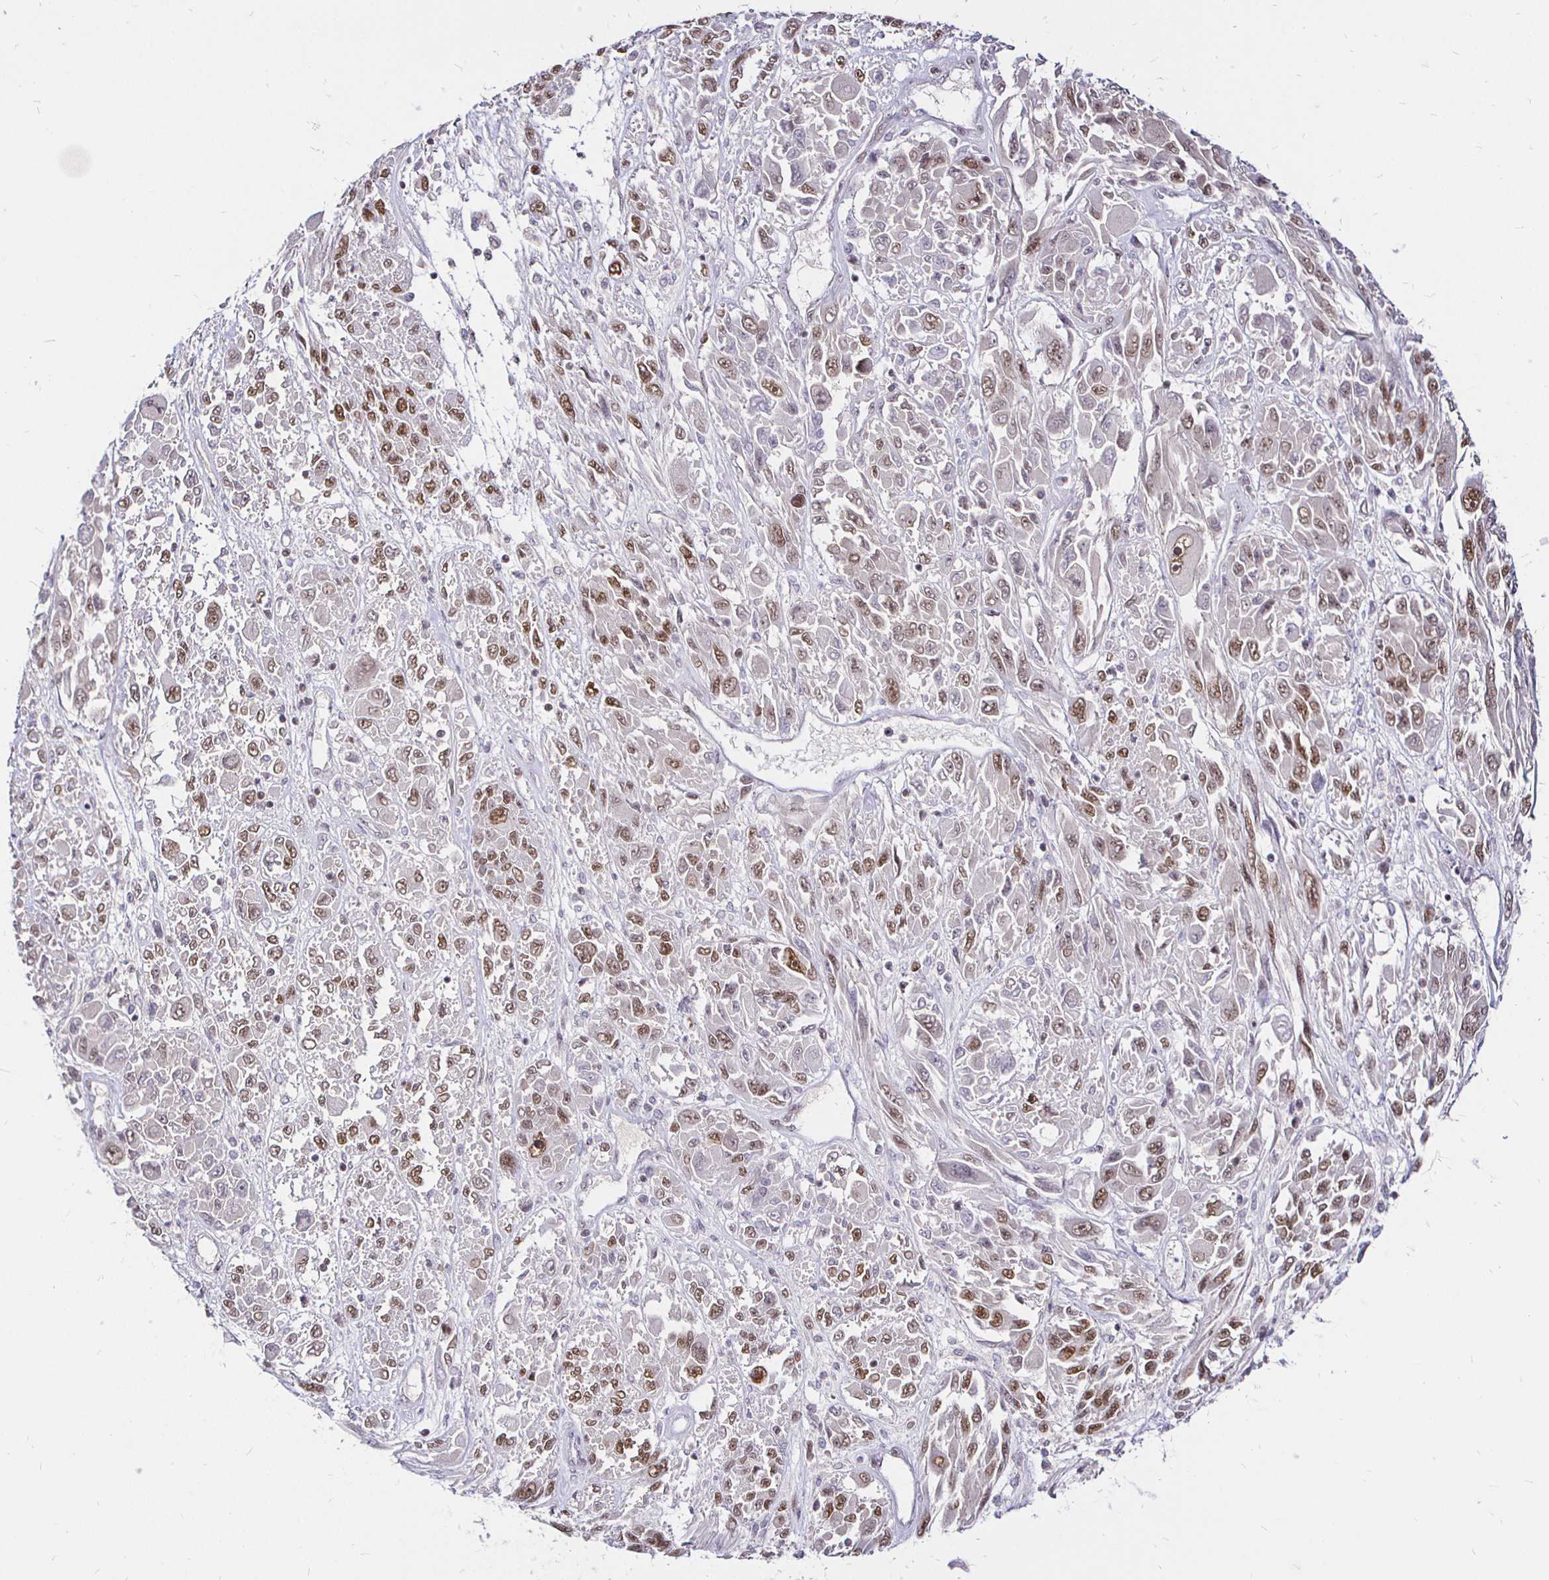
{"staining": {"intensity": "moderate", "quantity": ">75%", "location": "nuclear"}, "tissue": "melanoma", "cell_type": "Tumor cells", "image_type": "cancer", "snomed": [{"axis": "morphology", "description": "Malignant melanoma, NOS"}, {"axis": "topography", "description": "Skin"}], "caption": "Human melanoma stained for a protein (brown) demonstrates moderate nuclear positive expression in approximately >75% of tumor cells.", "gene": "SIN3A", "patient": {"sex": "female", "age": 91}}